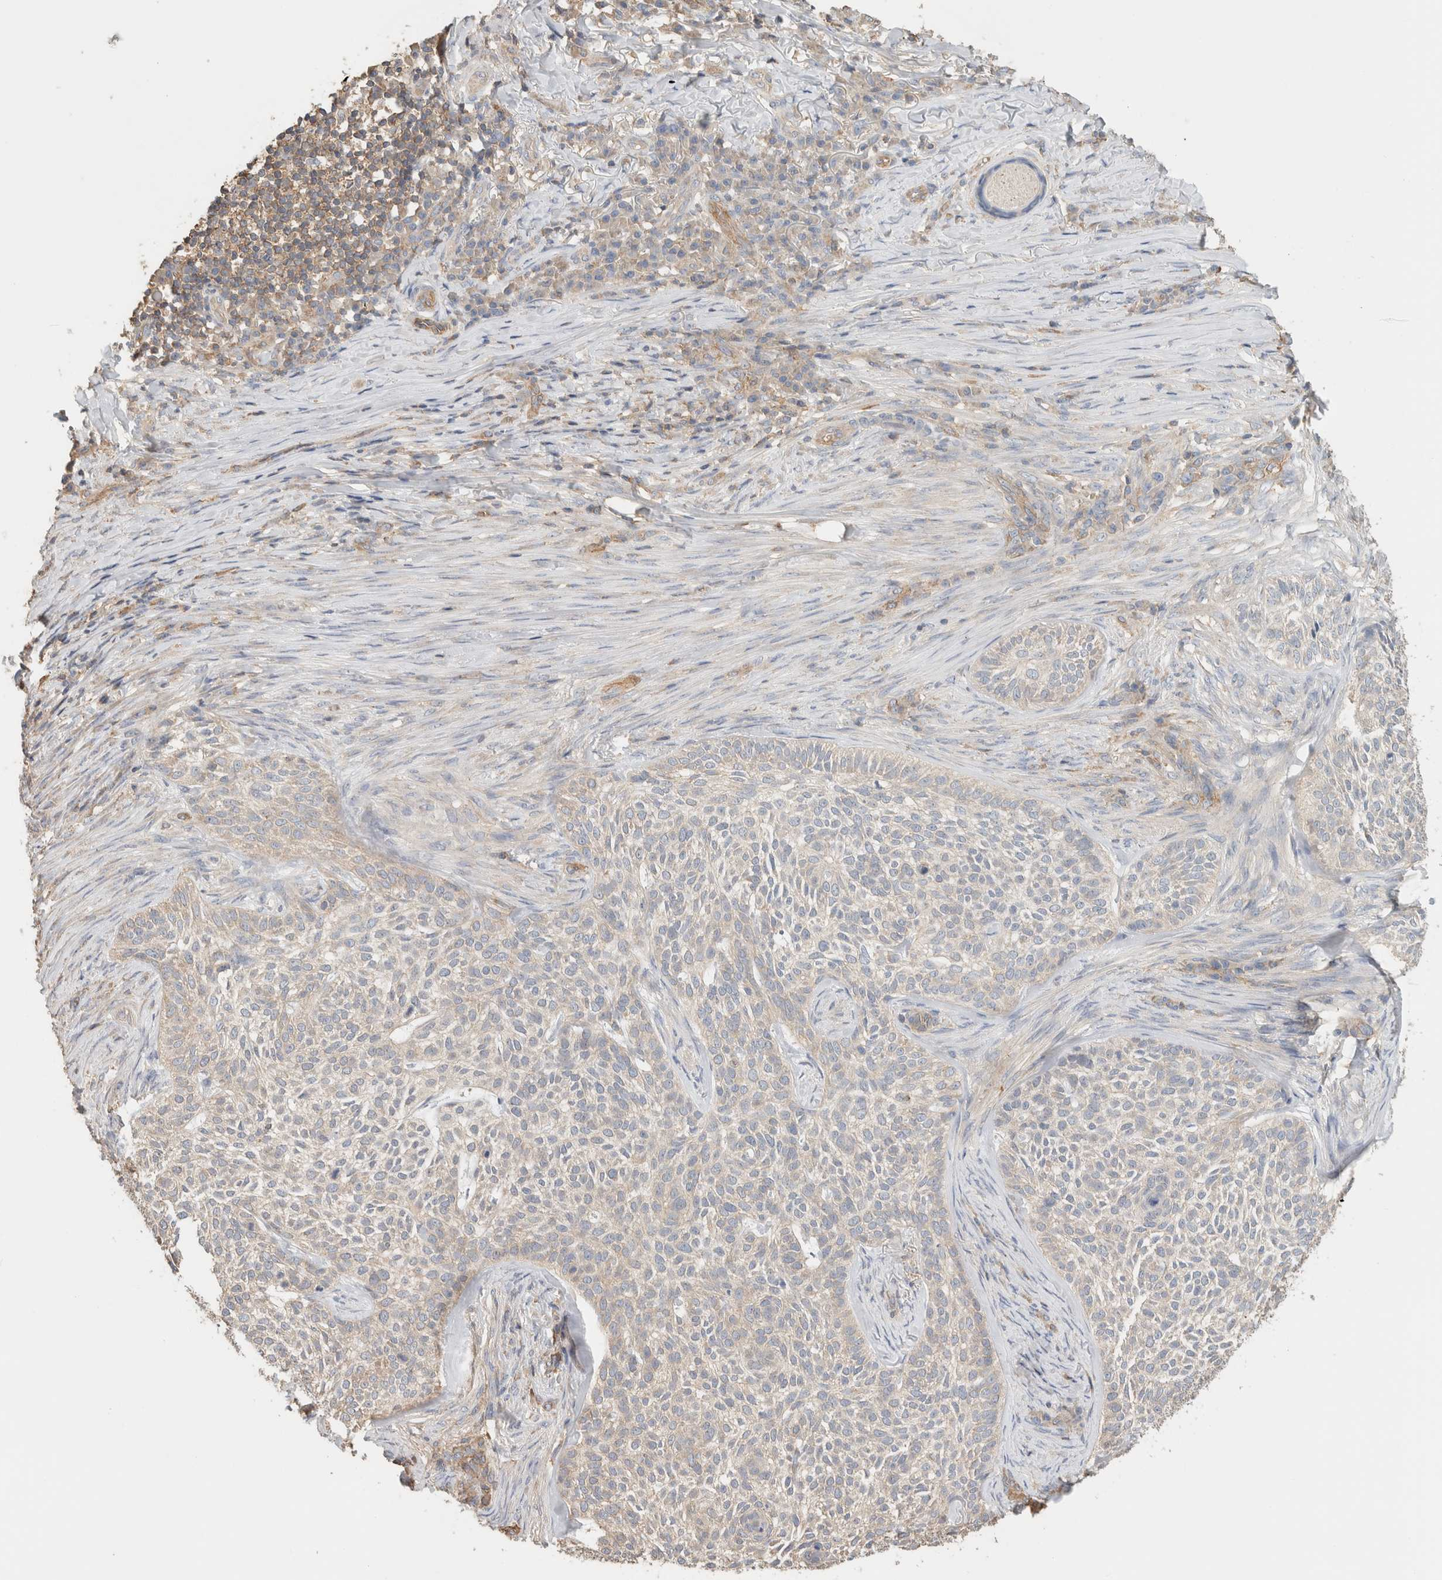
{"staining": {"intensity": "weak", "quantity": "<25%", "location": "cytoplasmic/membranous"}, "tissue": "skin cancer", "cell_type": "Tumor cells", "image_type": "cancer", "snomed": [{"axis": "morphology", "description": "Basal cell carcinoma"}, {"axis": "topography", "description": "Skin"}], "caption": "The photomicrograph reveals no significant staining in tumor cells of basal cell carcinoma (skin).", "gene": "CFAP418", "patient": {"sex": "female", "age": 64}}